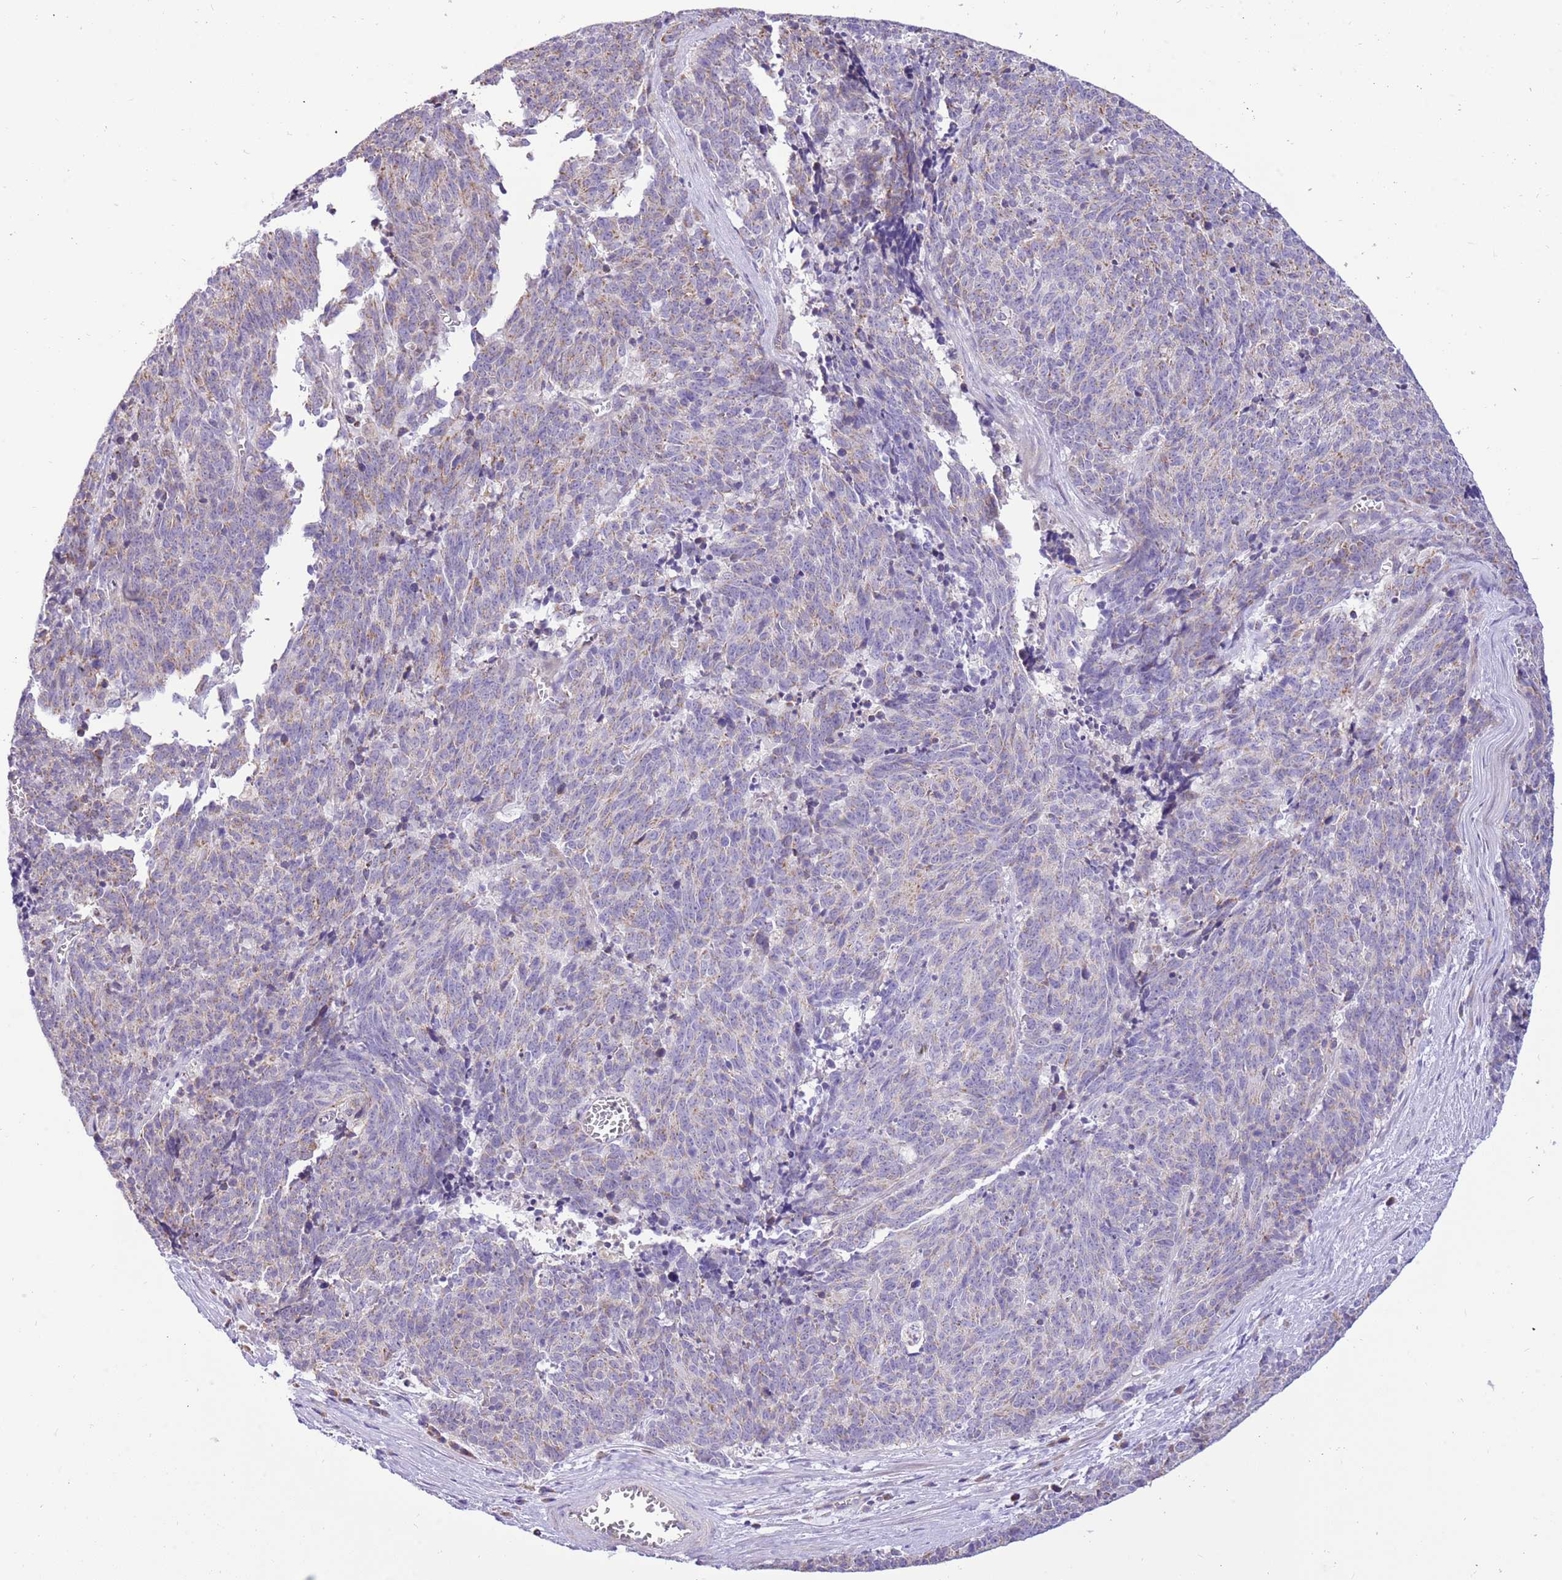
{"staining": {"intensity": "weak", "quantity": "<25%", "location": "cytoplasmic/membranous"}, "tissue": "cervical cancer", "cell_type": "Tumor cells", "image_type": "cancer", "snomed": [{"axis": "morphology", "description": "Squamous cell carcinoma, NOS"}, {"axis": "topography", "description": "Cervix"}], "caption": "A high-resolution histopathology image shows IHC staining of cervical squamous cell carcinoma, which reveals no significant positivity in tumor cells. (DAB (3,3'-diaminobenzidine) immunohistochemistry with hematoxylin counter stain).", "gene": "COX17", "patient": {"sex": "female", "age": 29}}